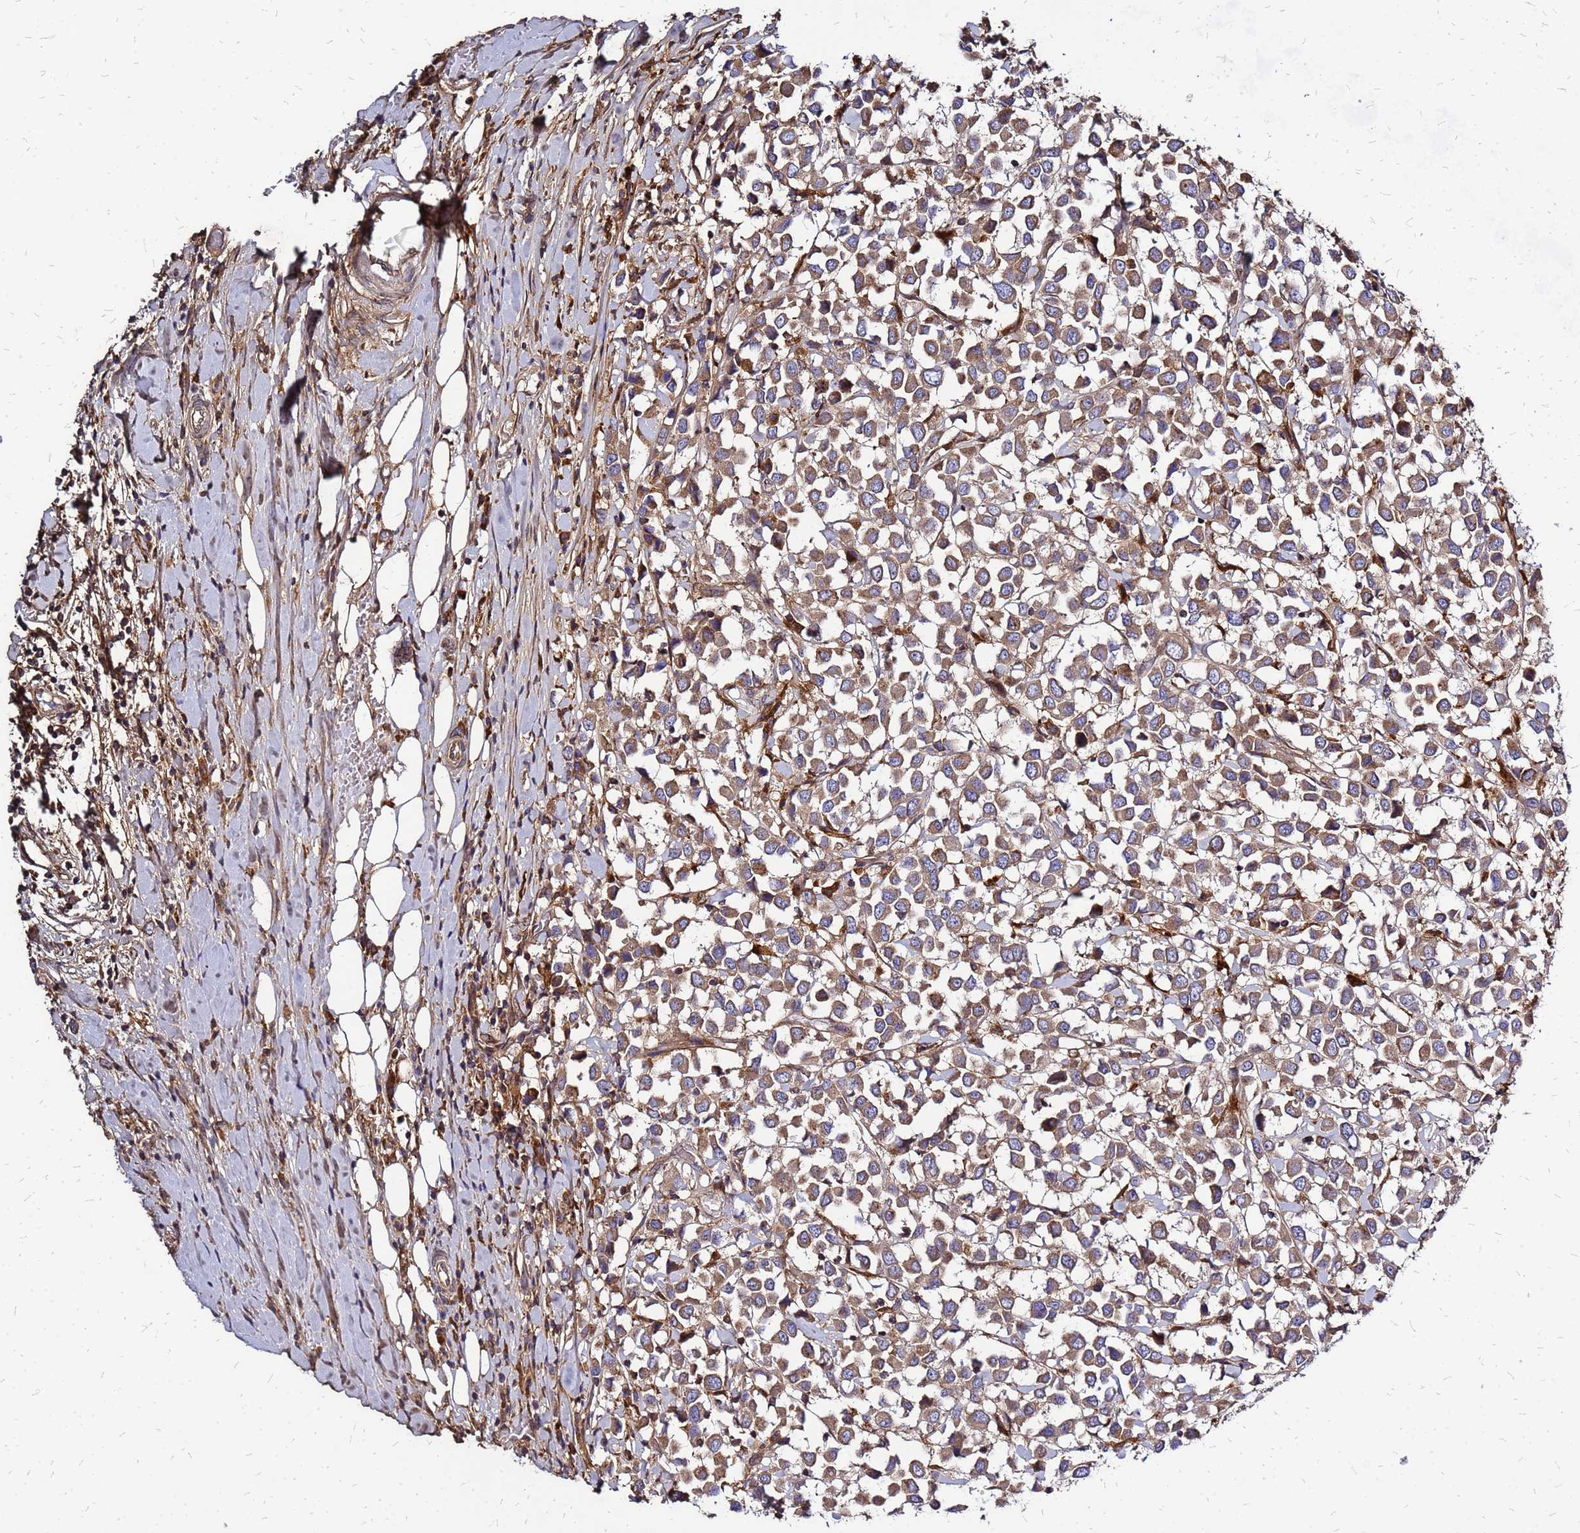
{"staining": {"intensity": "moderate", "quantity": ">75%", "location": "cytoplasmic/membranous"}, "tissue": "breast cancer", "cell_type": "Tumor cells", "image_type": "cancer", "snomed": [{"axis": "morphology", "description": "Duct carcinoma"}, {"axis": "topography", "description": "Breast"}], "caption": "Tumor cells reveal medium levels of moderate cytoplasmic/membranous positivity in about >75% of cells in human breast cancer.", "gene": "CYBC1", "patient": {"sex": "female", "age": 61}}